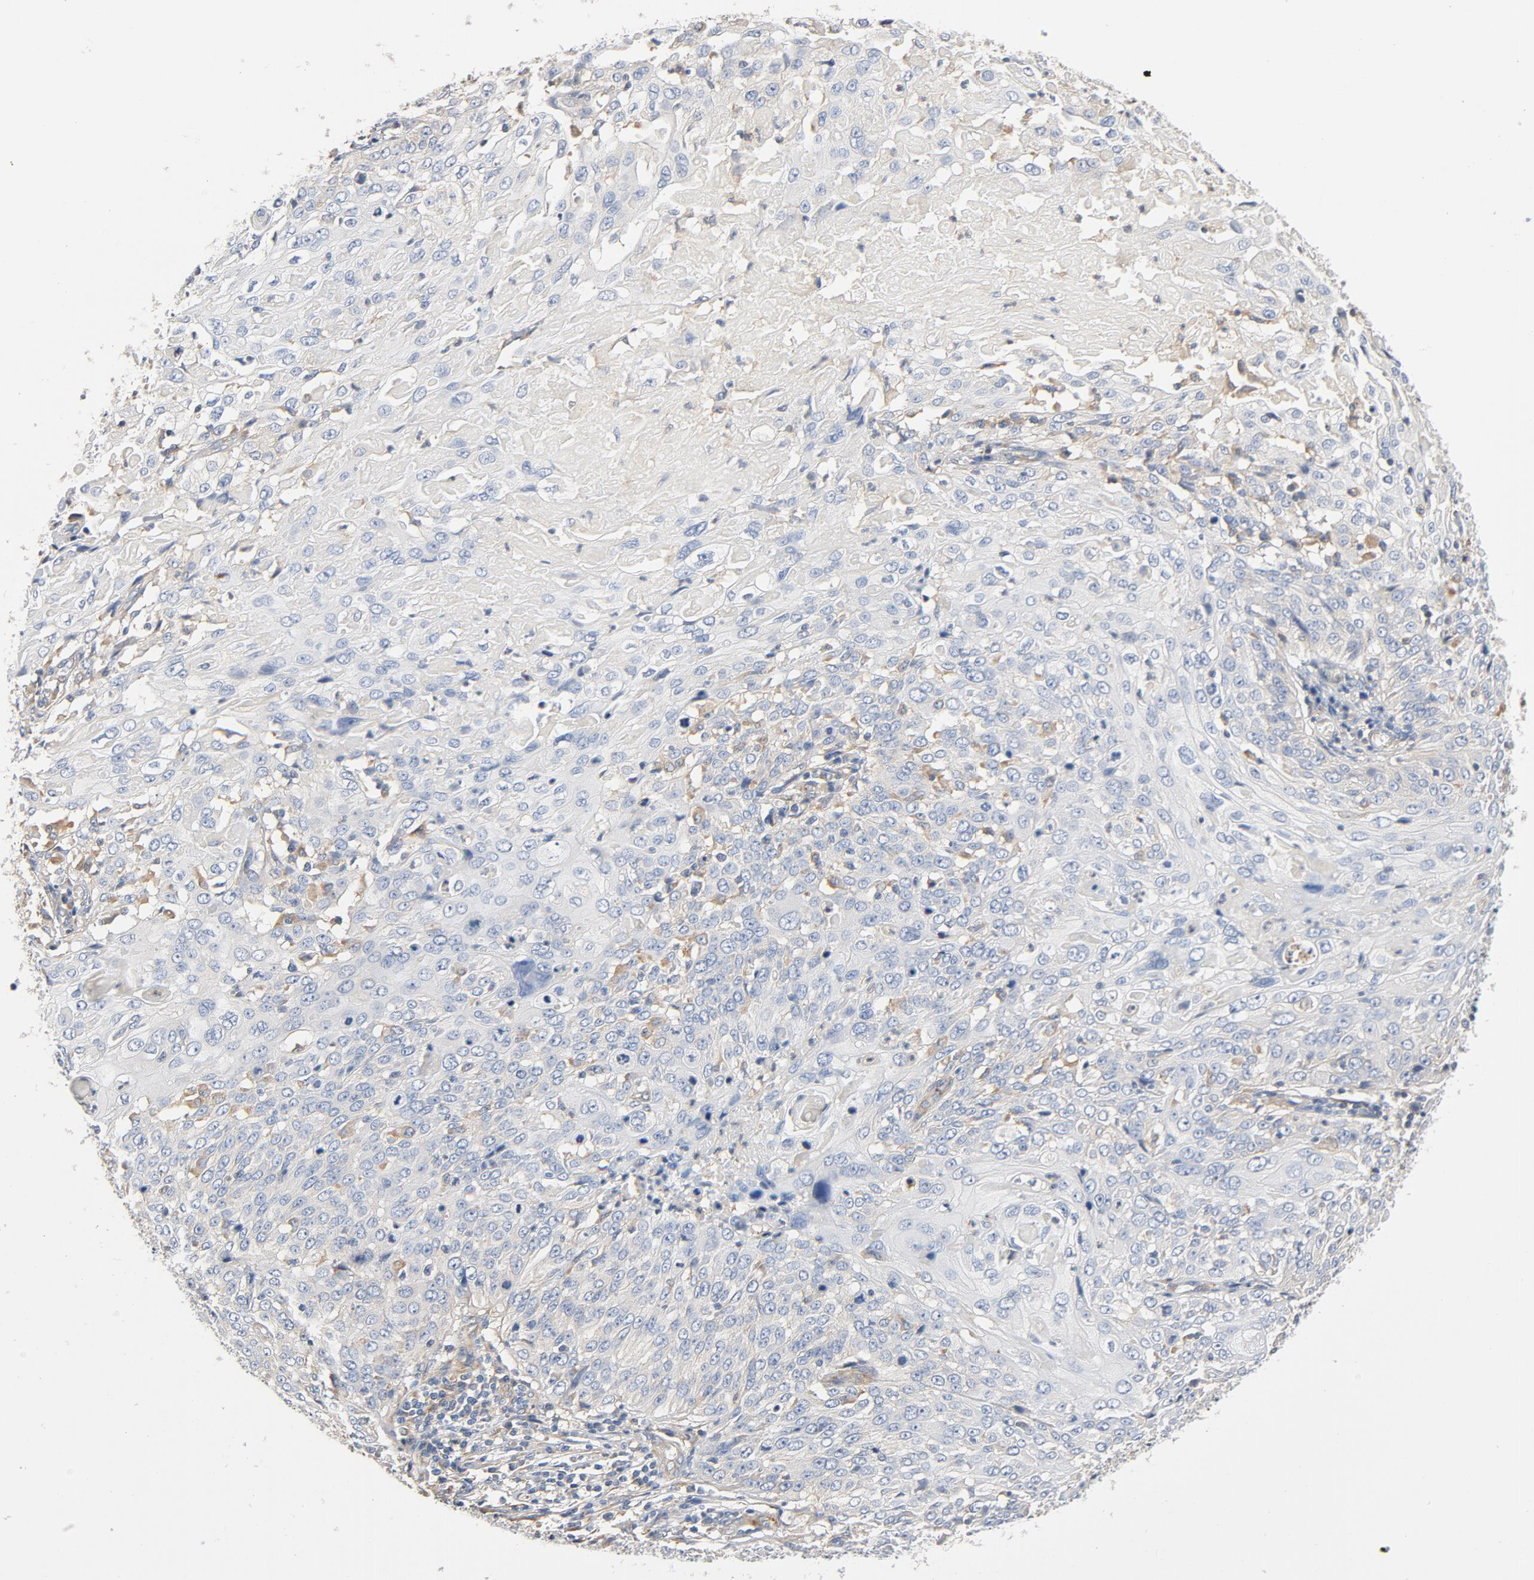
{"staining": {"intensity": "negative", "quantity": "none", "location": "none"}, "tissue": "cervical cancer", "cell_type": "Tumor cells", "image_type": "cancer", "snomed": [{"axis": "morphology", "description": "Squamous cell carcinoma, NOS"}, {"axis": "topography", "description": "Cervix"}], "caption": "Human cervical cancer stained for a protein using immunohistochemistry demonstrates no positivity in tumor cells.", "gene": "ILK", "patient": {"sex": "female", "age": 39}}